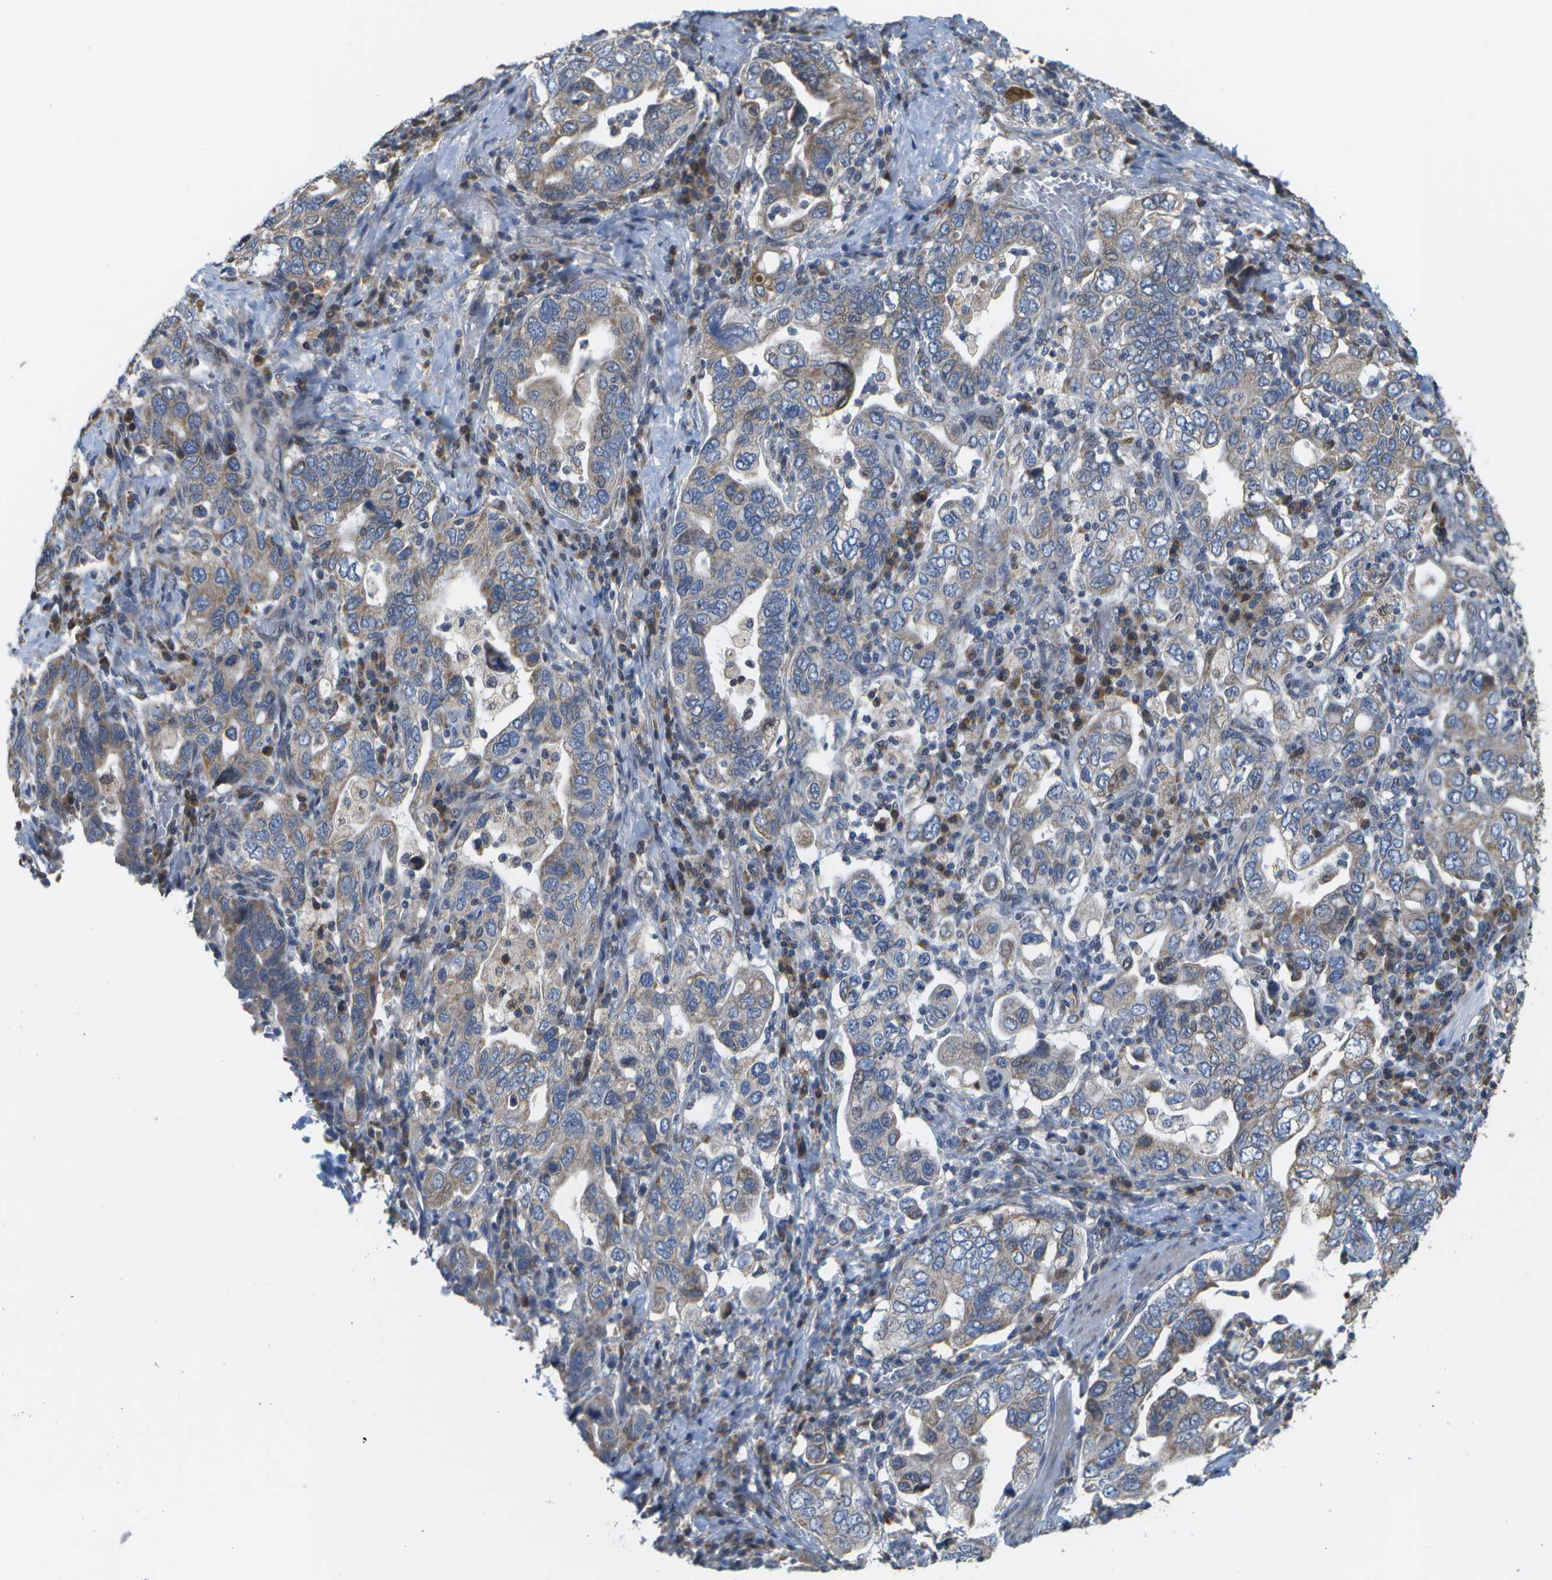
{"staining": {"intensity": "moderate", "quantity": "25%-75%", "location": "cytoplasmic/membranous"}, "tissue": "stomach cancer", "cell_type": "Tumor cells", "image_type": "cancer", "snomed": [{"axis": "morphology", "description": "Adenocarcinoma, NOS"}, {"axis": "topography", "description": "Stomach, upper"}], "caption": "Stomach cancer was stained to show a protein in brown. There is medium levels of moderate cytoplasmic/membranous expression in approximately 25%-75% of tumor cells.", "gene": "HADHA", "patient": {"sex": "male", "age": 62}}